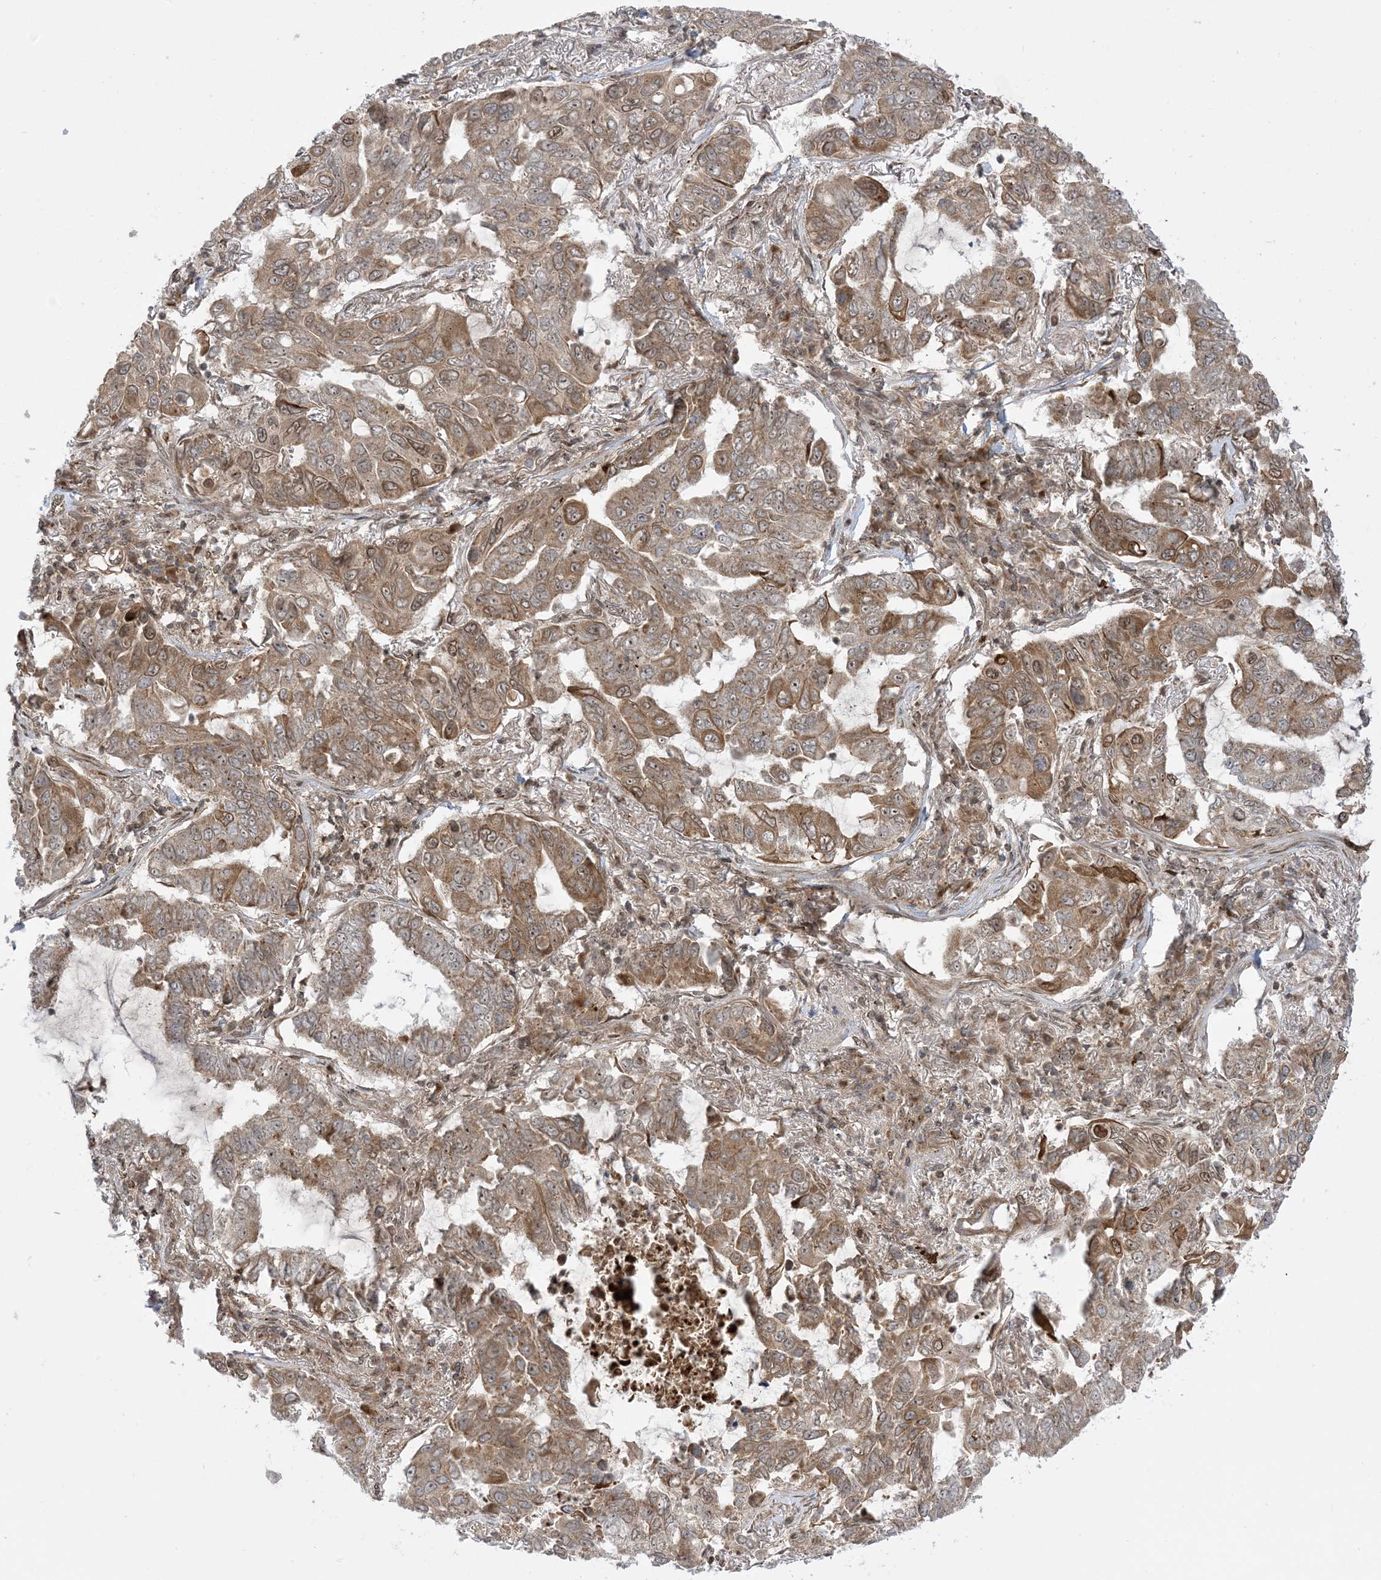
{"staining": {"intensity": "moderate", "quantity": ">75%", "location": "cytoplasmic/membranous,nuclear"}, "tissue": "lung cancer", "cell_type": "Tumor cells", "image_type": "cancer", "snomed": [{"axis": "morphology", "description": "Adenocarcinoma, NOS"}, {"axis": "topography", "description": "Lung"}], "caption": "Lung cancer (adenocarcinoma) stained for a protein (brown) displays moderate cytoplasmic/membranous and nuclear positive staining in about >75% of tumor cells.", "gene": "CASP4", "patient": {"sex": "male", "age": 64}}